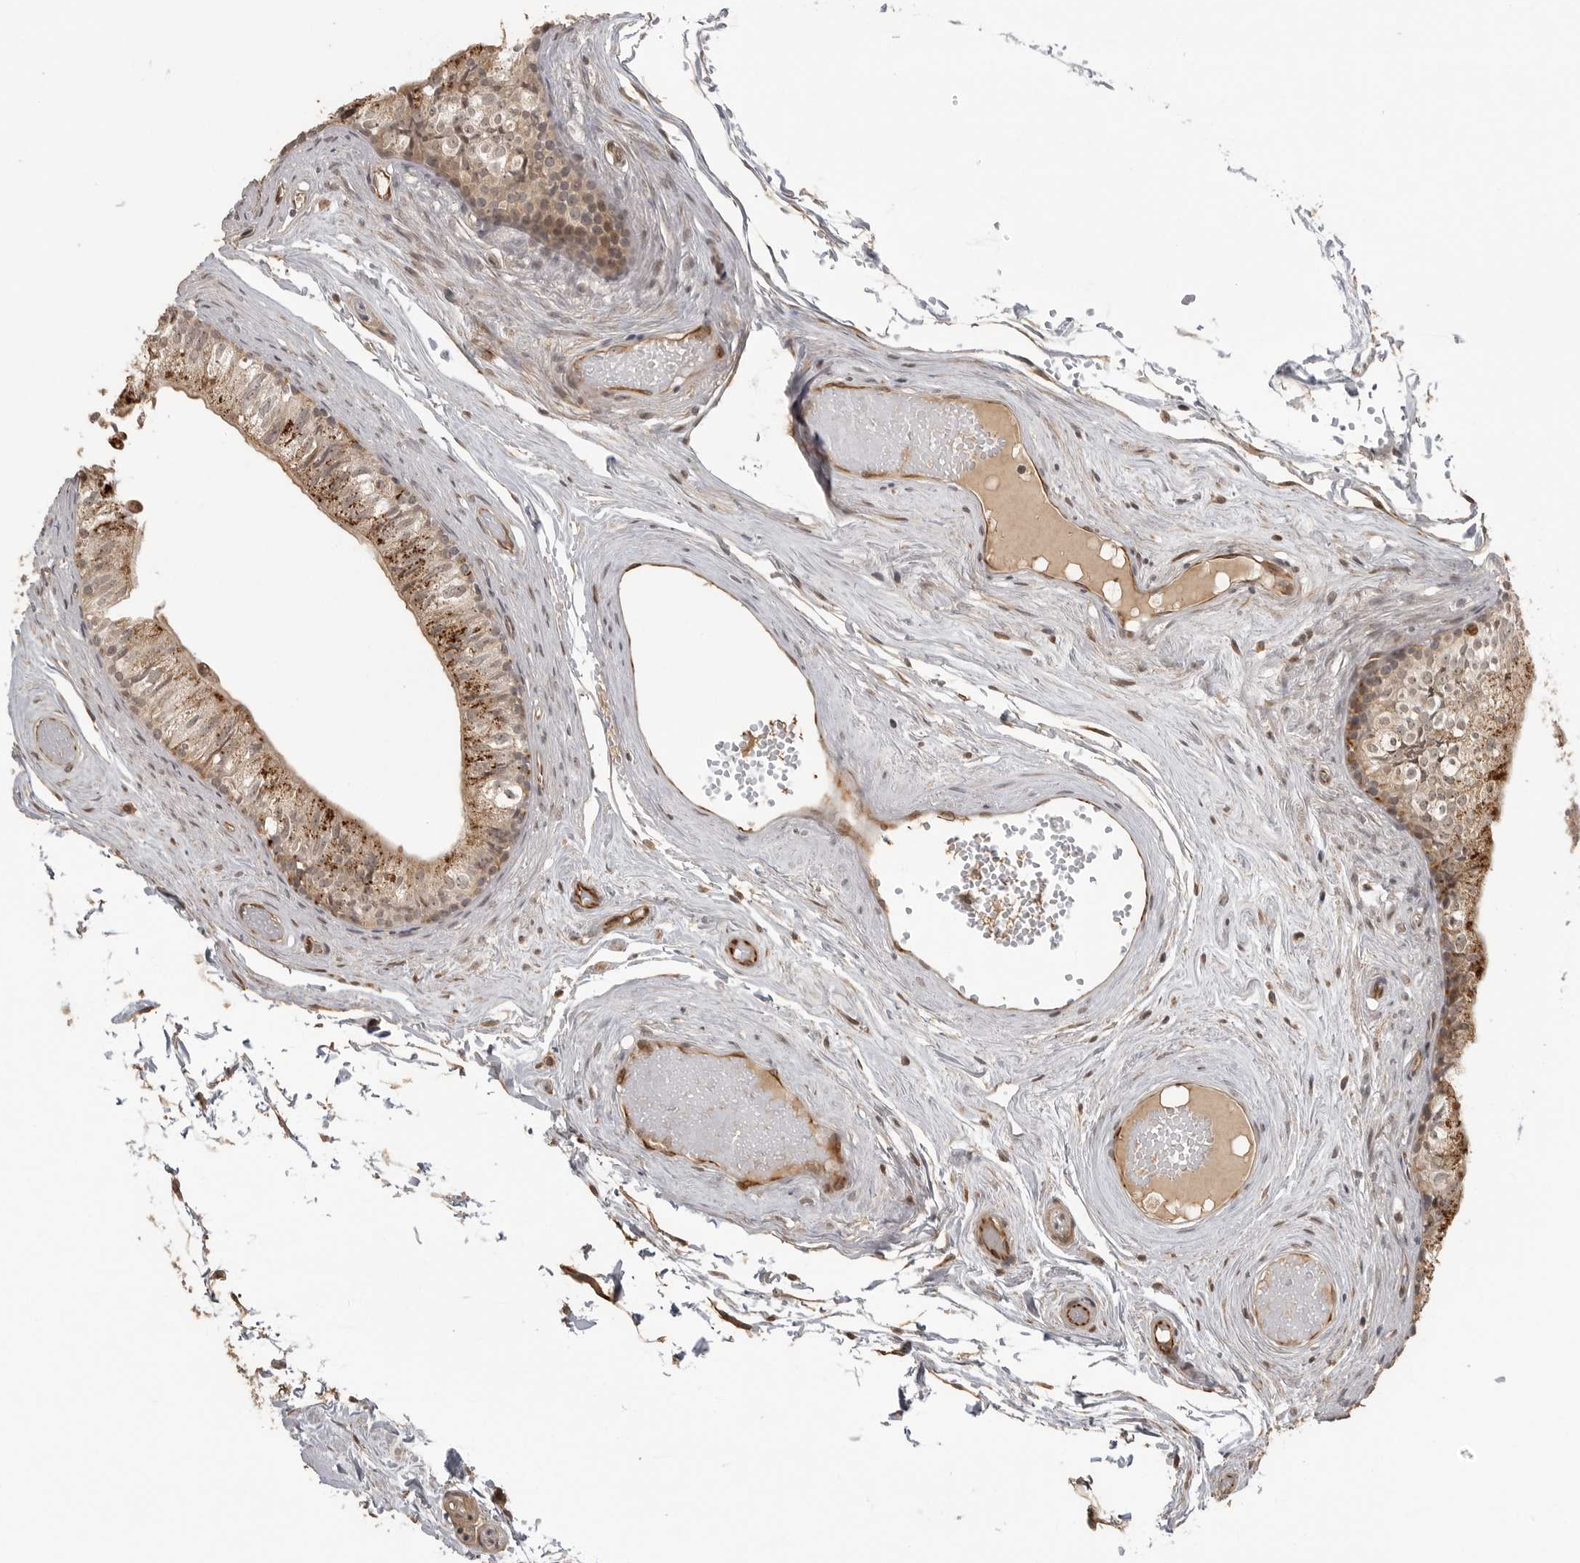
{"staining": {"intensity": "moderate", "quantity": ">75%", "location": "cytoplasmic/membranous"}, "tissue": "epididymis", "cell_type": "Glandular cells", "image_type": "normal", "snomed": [{"axis": "morphology", "description": "Normal tissue, NOS"}, {"axis": "topography", "description": "Epididymis"}], "caption": "A high-resolution micrograph shows immunohistochemistry (IHC) staining of unremarkable epididymis, which exhibits moderate cytoplasmic/membranous staining in about >75% of glandular cells.", "gene": "SMG8", "patient": {"sex": "male", "age": 79}}